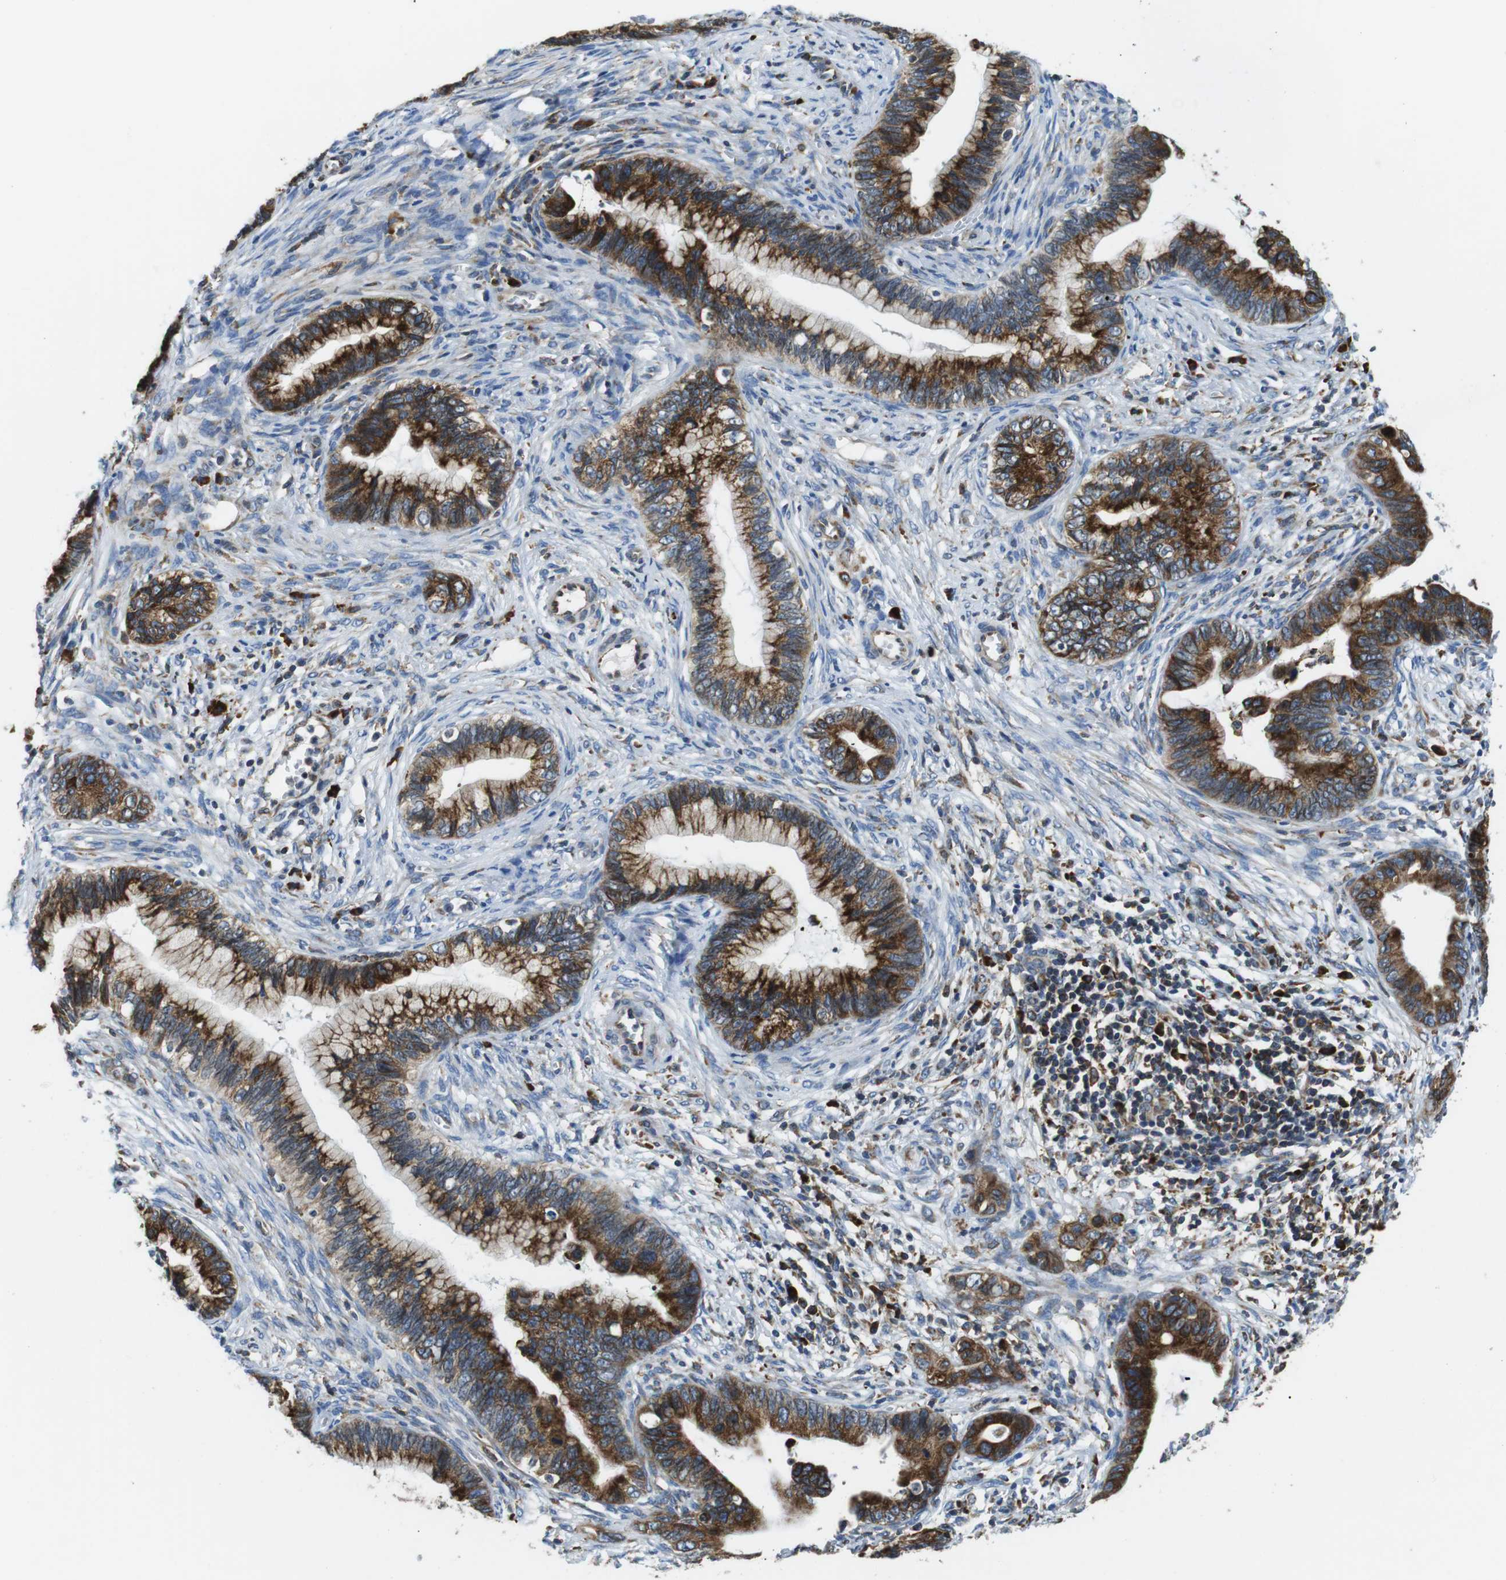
{"staining": {"intensity": "strong", "quantity": ">75%", "location": "cytoplasmic/membranous"}, "tissue": "cervical cancer", "cell_type": "Tumor cells", "image_type": "cancer", "snomed": [{"axis": "morphology", "description": "Adenocarcinoma, NOS"}, {"axis": "topography", "description": "Cervix"}], "caption": "Tumor cells demonstrate high levels of strong cytoplasmic/membranous staining in about >75% of cells in human cervical cancer (adenocarcinoma). (Brightfield microscopy of DAB IHC at high magnification).", "gene": "UGGT1", "patient": {"sex": "female", "age": 44}}